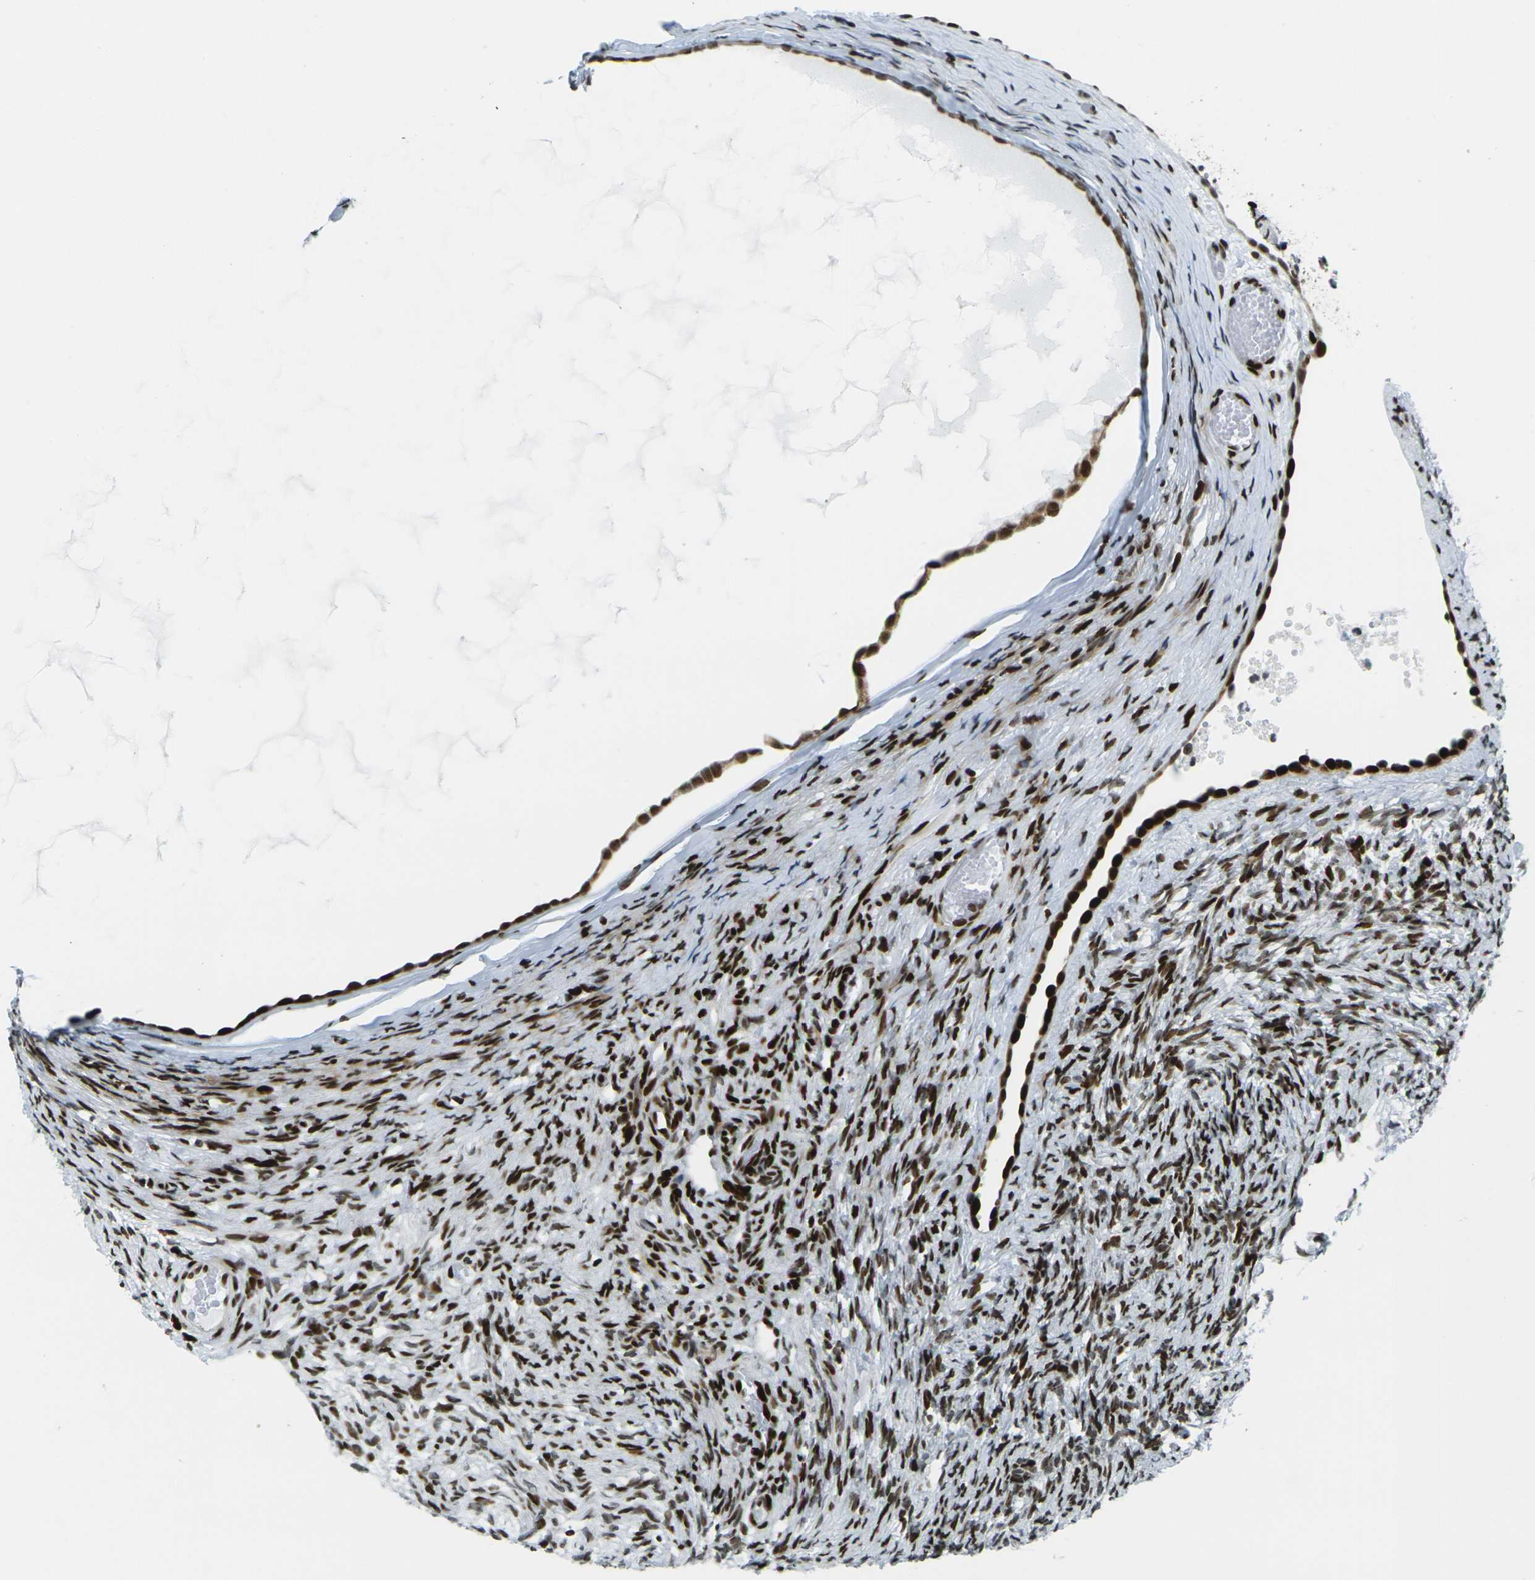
{"staining": {"intensity": "strong", "quantity": ">75%", "location": "nuclear"}, "tissue": "ovary", "cell_type": "Ovarian stroma cells", "image_type": "normal", "snomed": [{"axis": "morphology", "description": "Normal tissue, NOS"}, {"axis": "topography", "description": "Ovary"}], "caption": "Ovarian stroma cells display strong nuclear staining in about >75% of cells in unremarkable ovary.", "gene": "H3", "patient": {"sex": "female", "age": 33}}